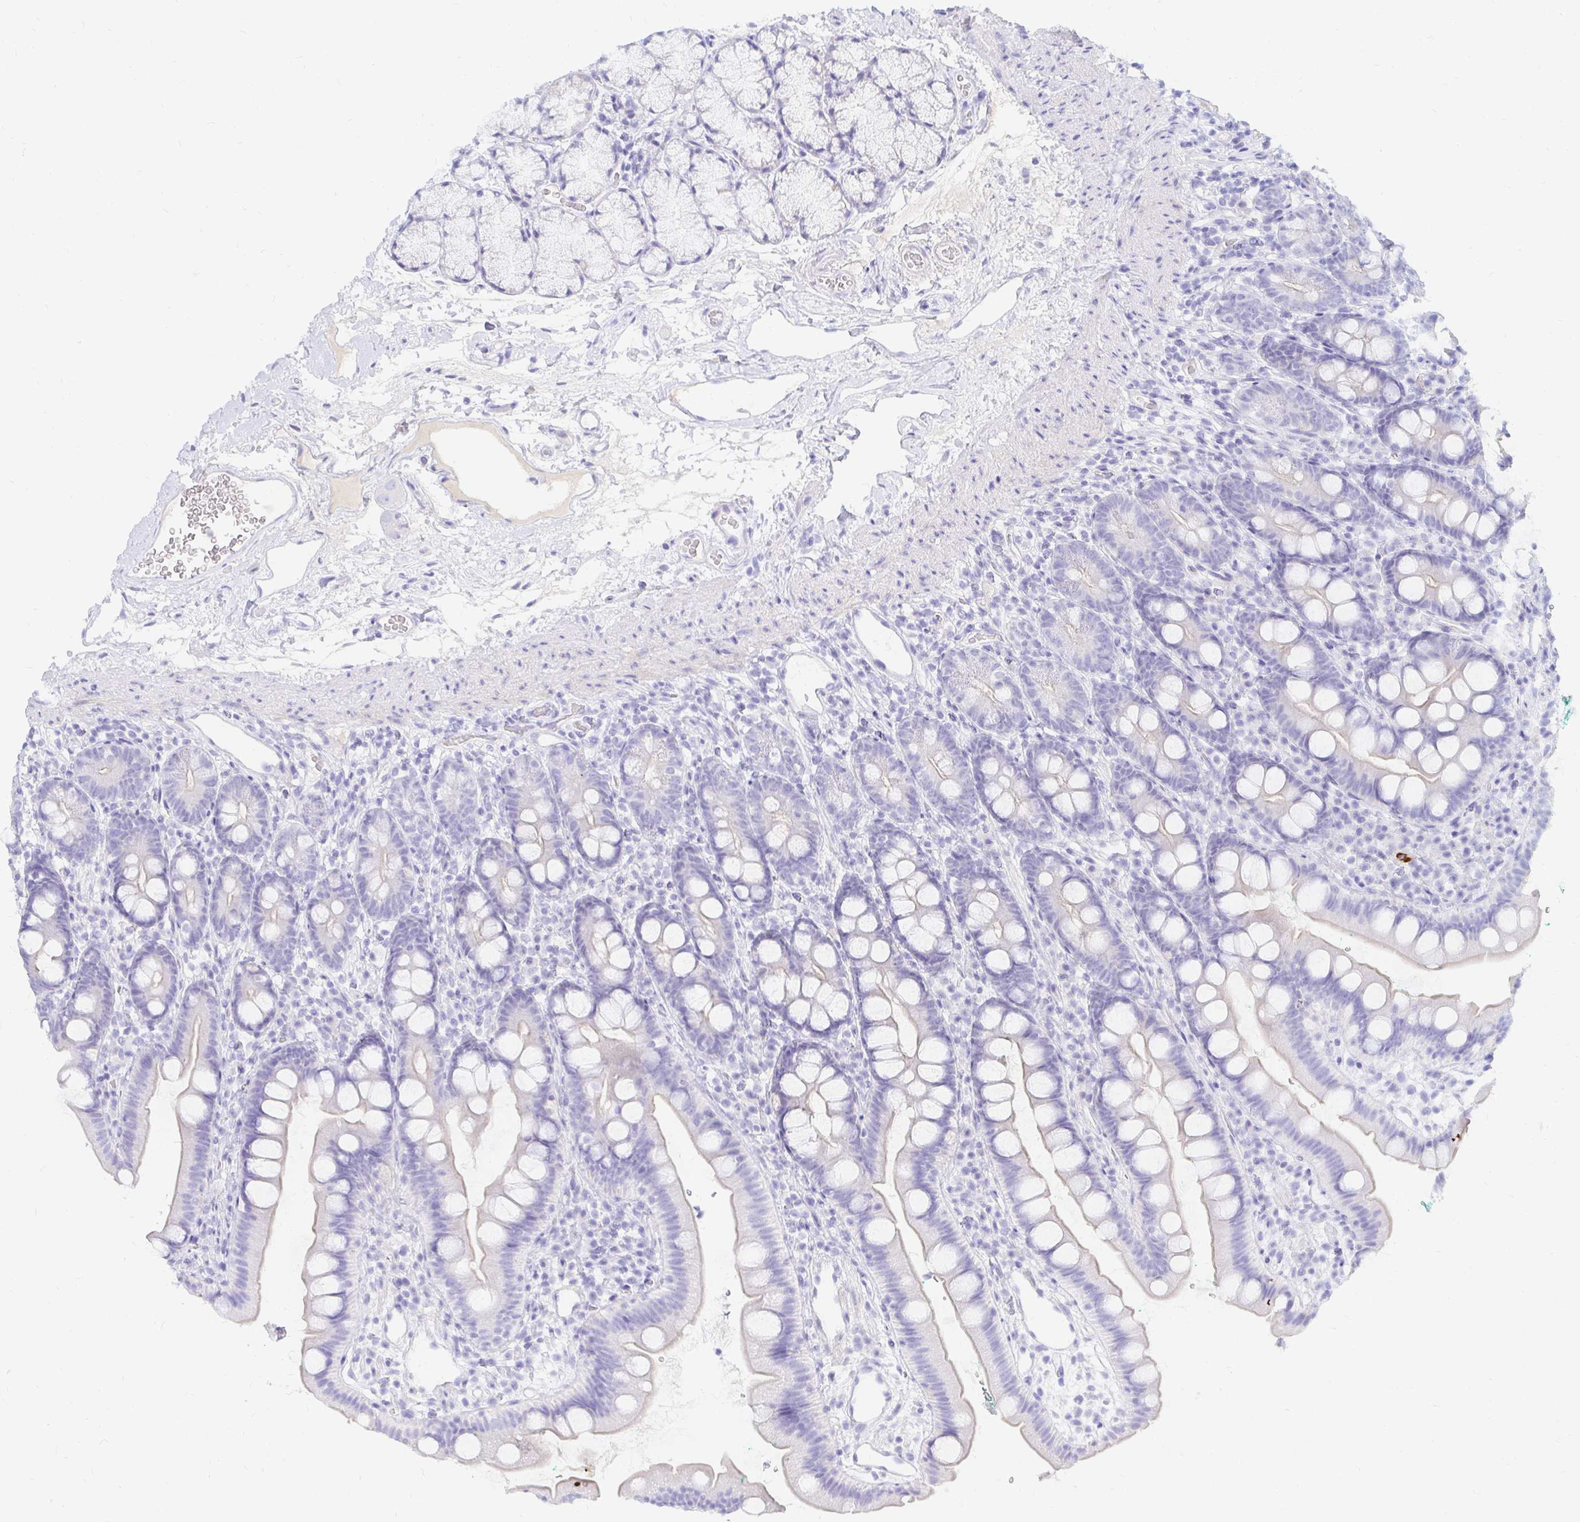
{"staining": {"intensity": "negative", "quantity": "none", "location": "none"}, "tissue": "duodenum", "cell_type": "Glandular cells", "image_type": "normal", "snomed": [{"axis": "morphology", "description": "Normal tissue, NOS"}, {"axis": "topography", "description": "Duodenum"}], "caption": "Human duodenum stained for a protein using immunohistochemistry demonstrates no staining in glandular cells.", "gene": "NR2E1", "patient": {"sex": "female", "age": 67}}